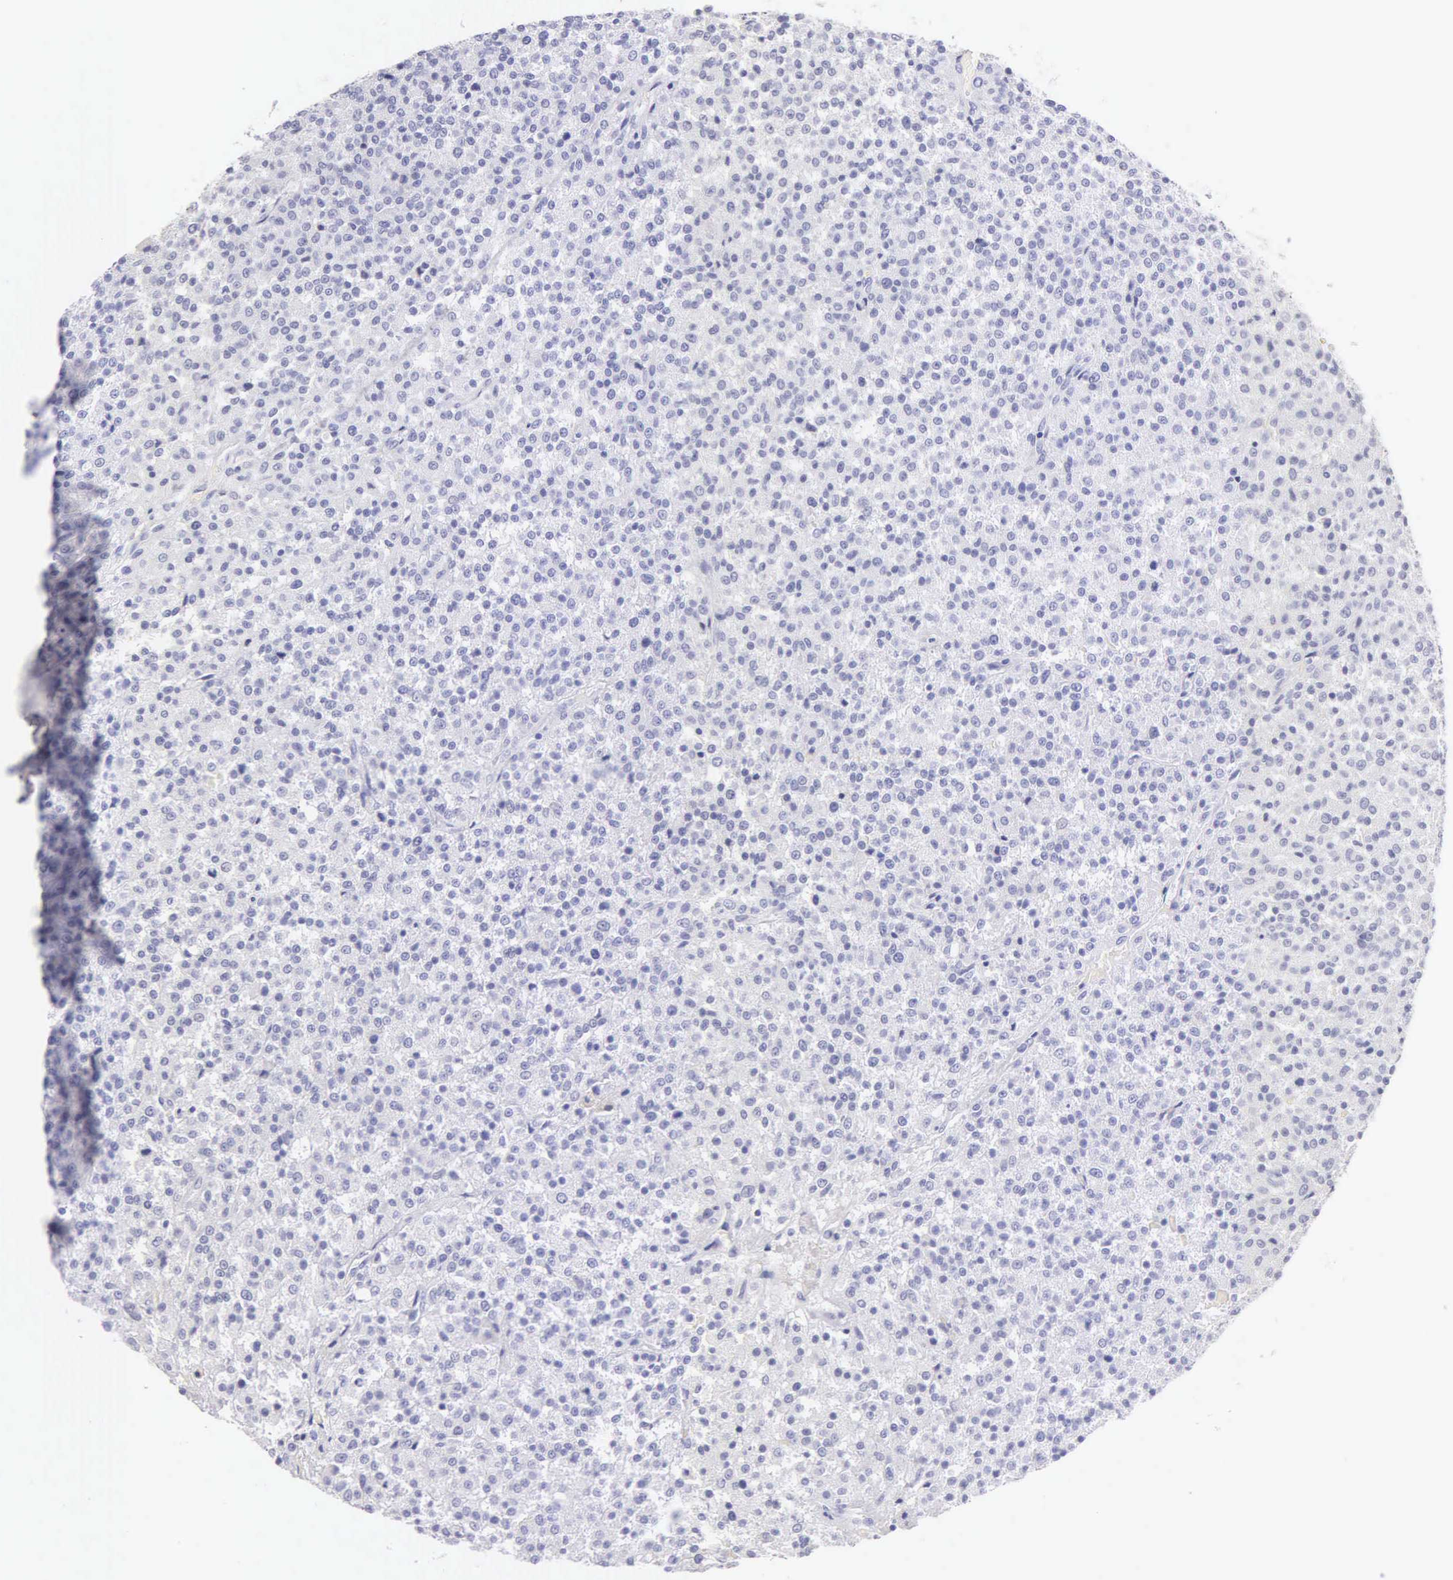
{"staining": {"intensity": "negative", "quantity": "none", "location": "none"}, "tissue": "testis cancer", "cell_type": "Tumor cells", "image_type": "cancer", "snomed": [{"axis": "morphology", "description": "Seminoma, NOS"}, {"axis": "topography", "description": "Testis"}], "caption": "Immunohistochemistry photomicrograph of human testis seminoma stained for a protein (brown), which displays no staining in tumor cells.", "gene": "KRT17", "patient": {"sex": "male", "age": 59}}